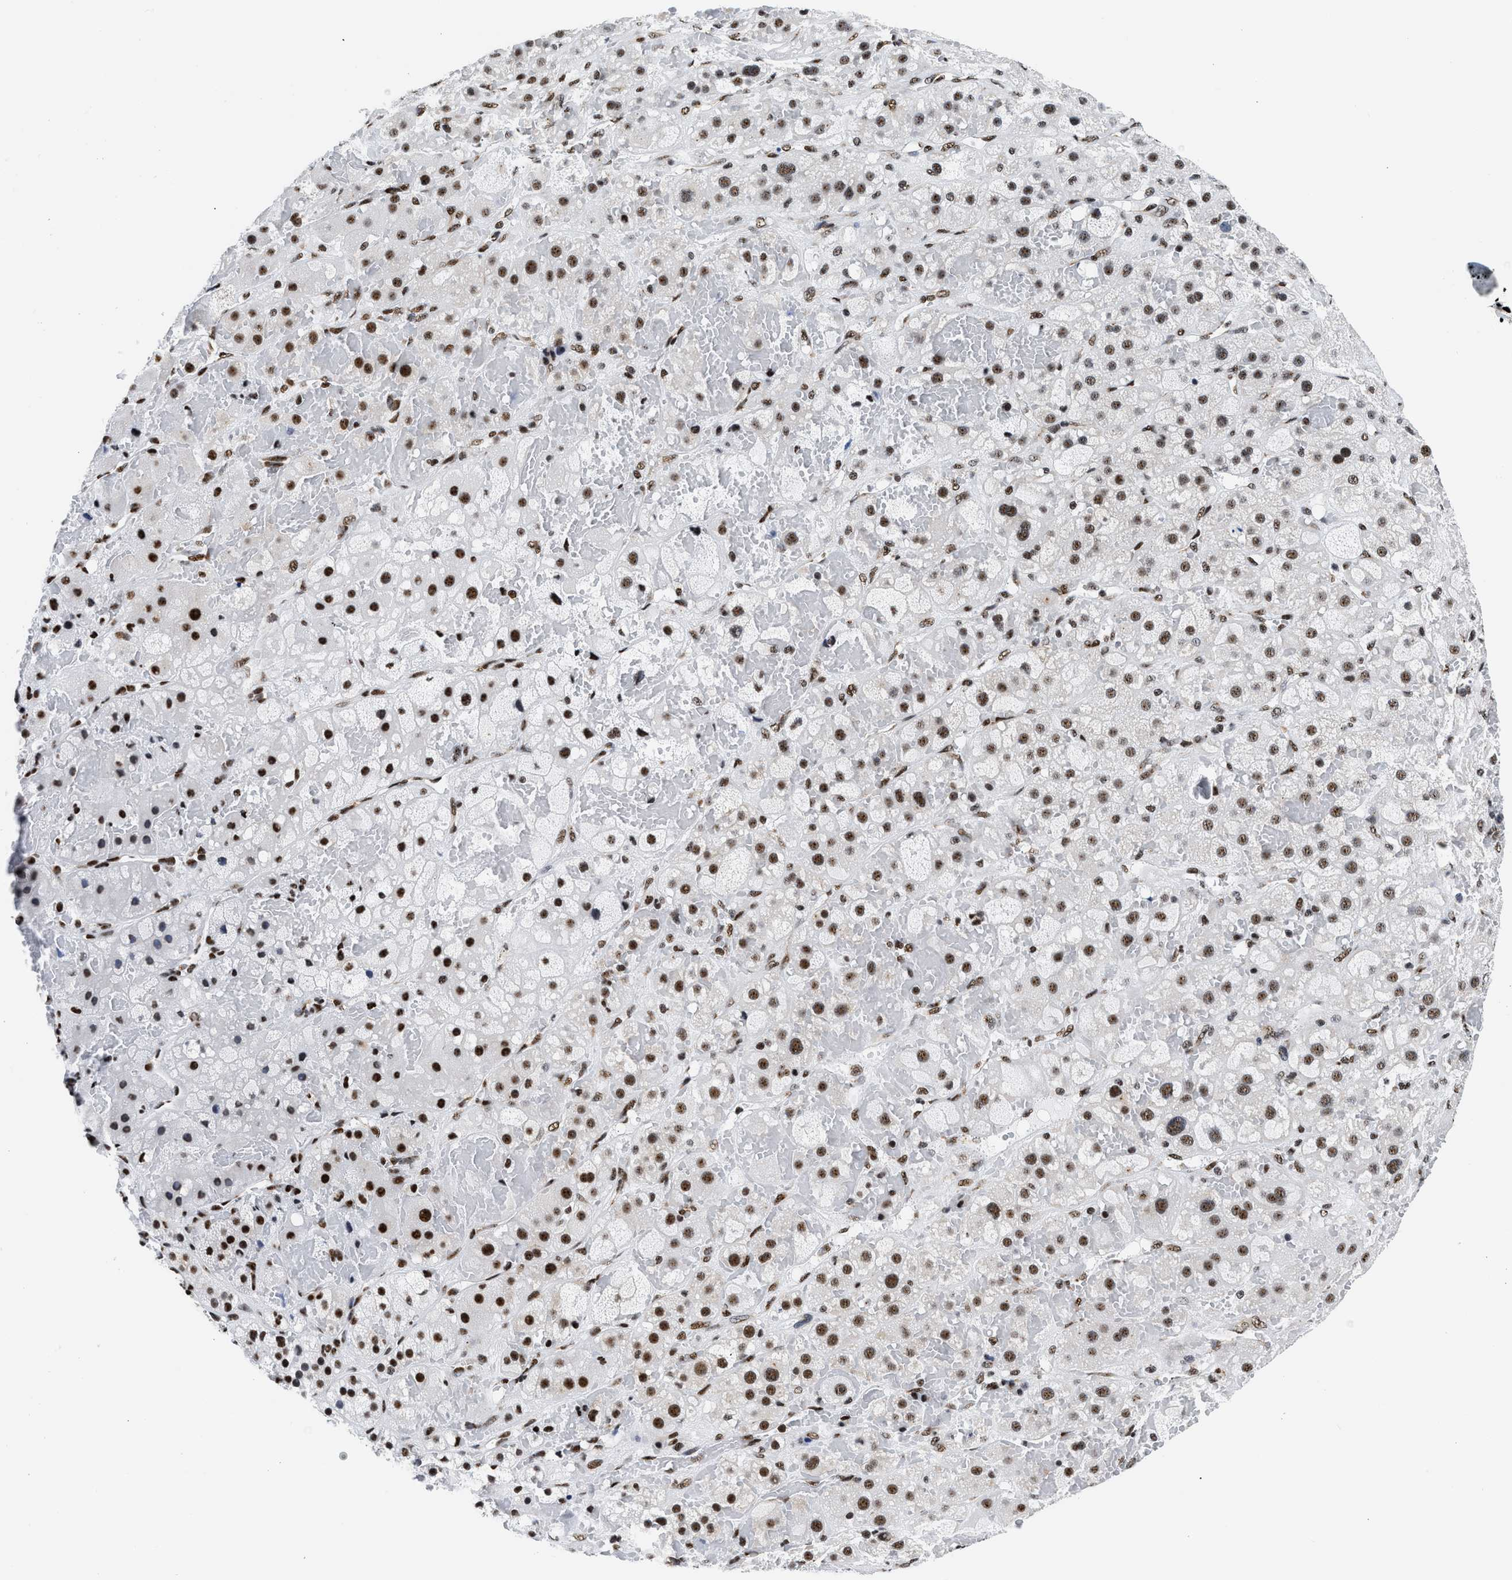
{"staining": {"intensity": "strong", "quantity": ">75%", "location": "nuclear"}, "tissue": "adrenal gland", "cell_type": "Glandular cells", "image_type": "normal", "snomed": [{"axis": "morphology", "description": "Normal tissue, NOS"}, {"axis": "topography", "description": "Adrenal gland"}], "caption": "IHC (DAB) staining of unremarkable human adrenal gland demonstrates strong nuclear protein positivity in approximately >75% of glandular cells.", "gene": "RBM8A", "patient": {"sex": "female", "age": 47}}